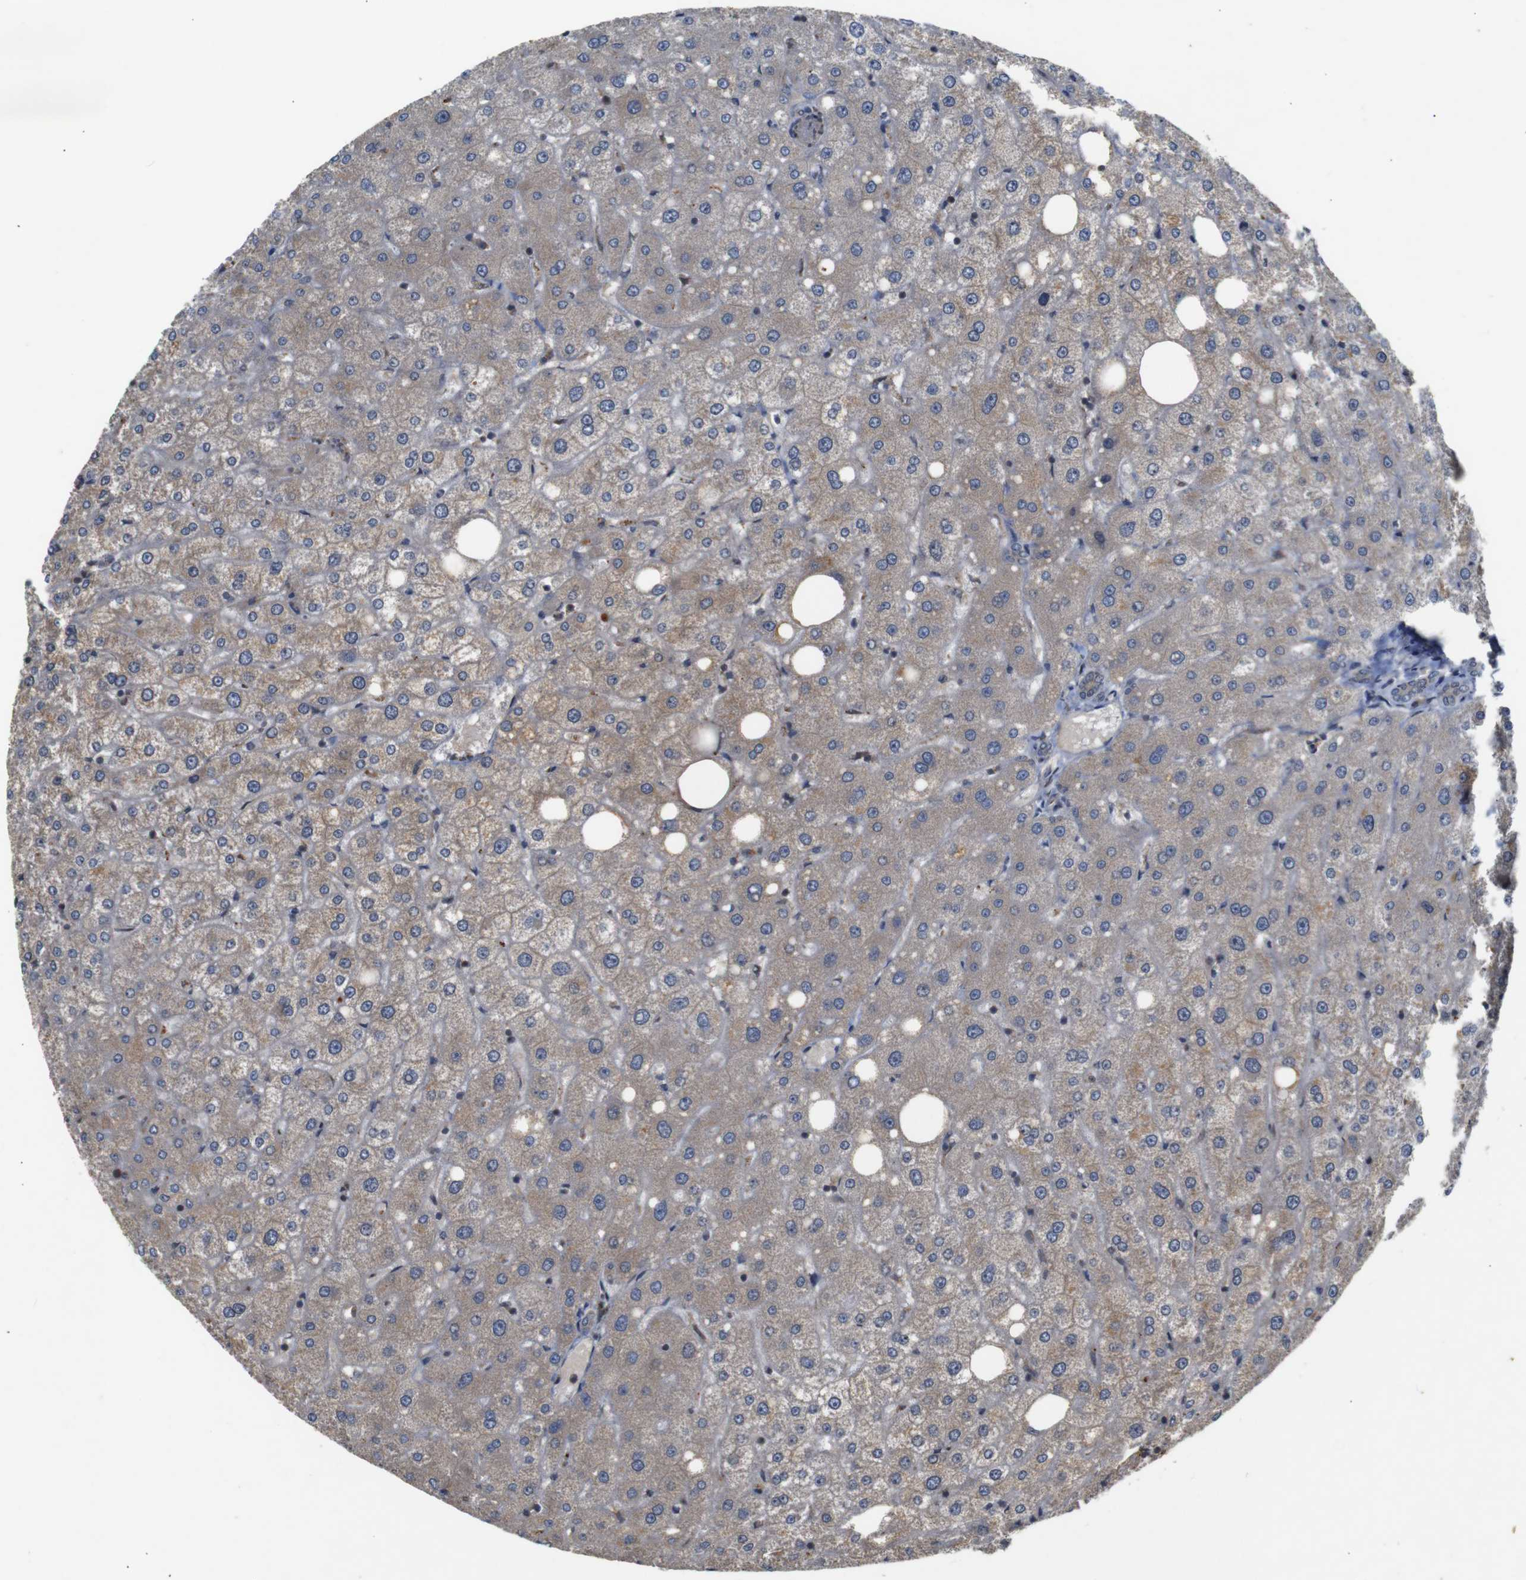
{"staining": {"intensity": "weak", "quantity": ">75%", "location": "cytoplasmic/membranous"}, "tissue": "liver", "cell_type": "Cholangiocytes", "image_type": "normal", "snomed": [{"axis": "morphology", "description": "Normal tissue, NOS"}, {"axis": "topography", "description": "Liver"}], "caption": "The photomicrograph demonstrates immunohistochemical staining of normal liver. There is weak cytoplasmic/membranous expression is appreciated in about >75% of cholangiocytes. (IHC, brightfield microscopy, high magnification).", "gene": "PTPN1", "patient": {"sex": "male", "age": 73}}